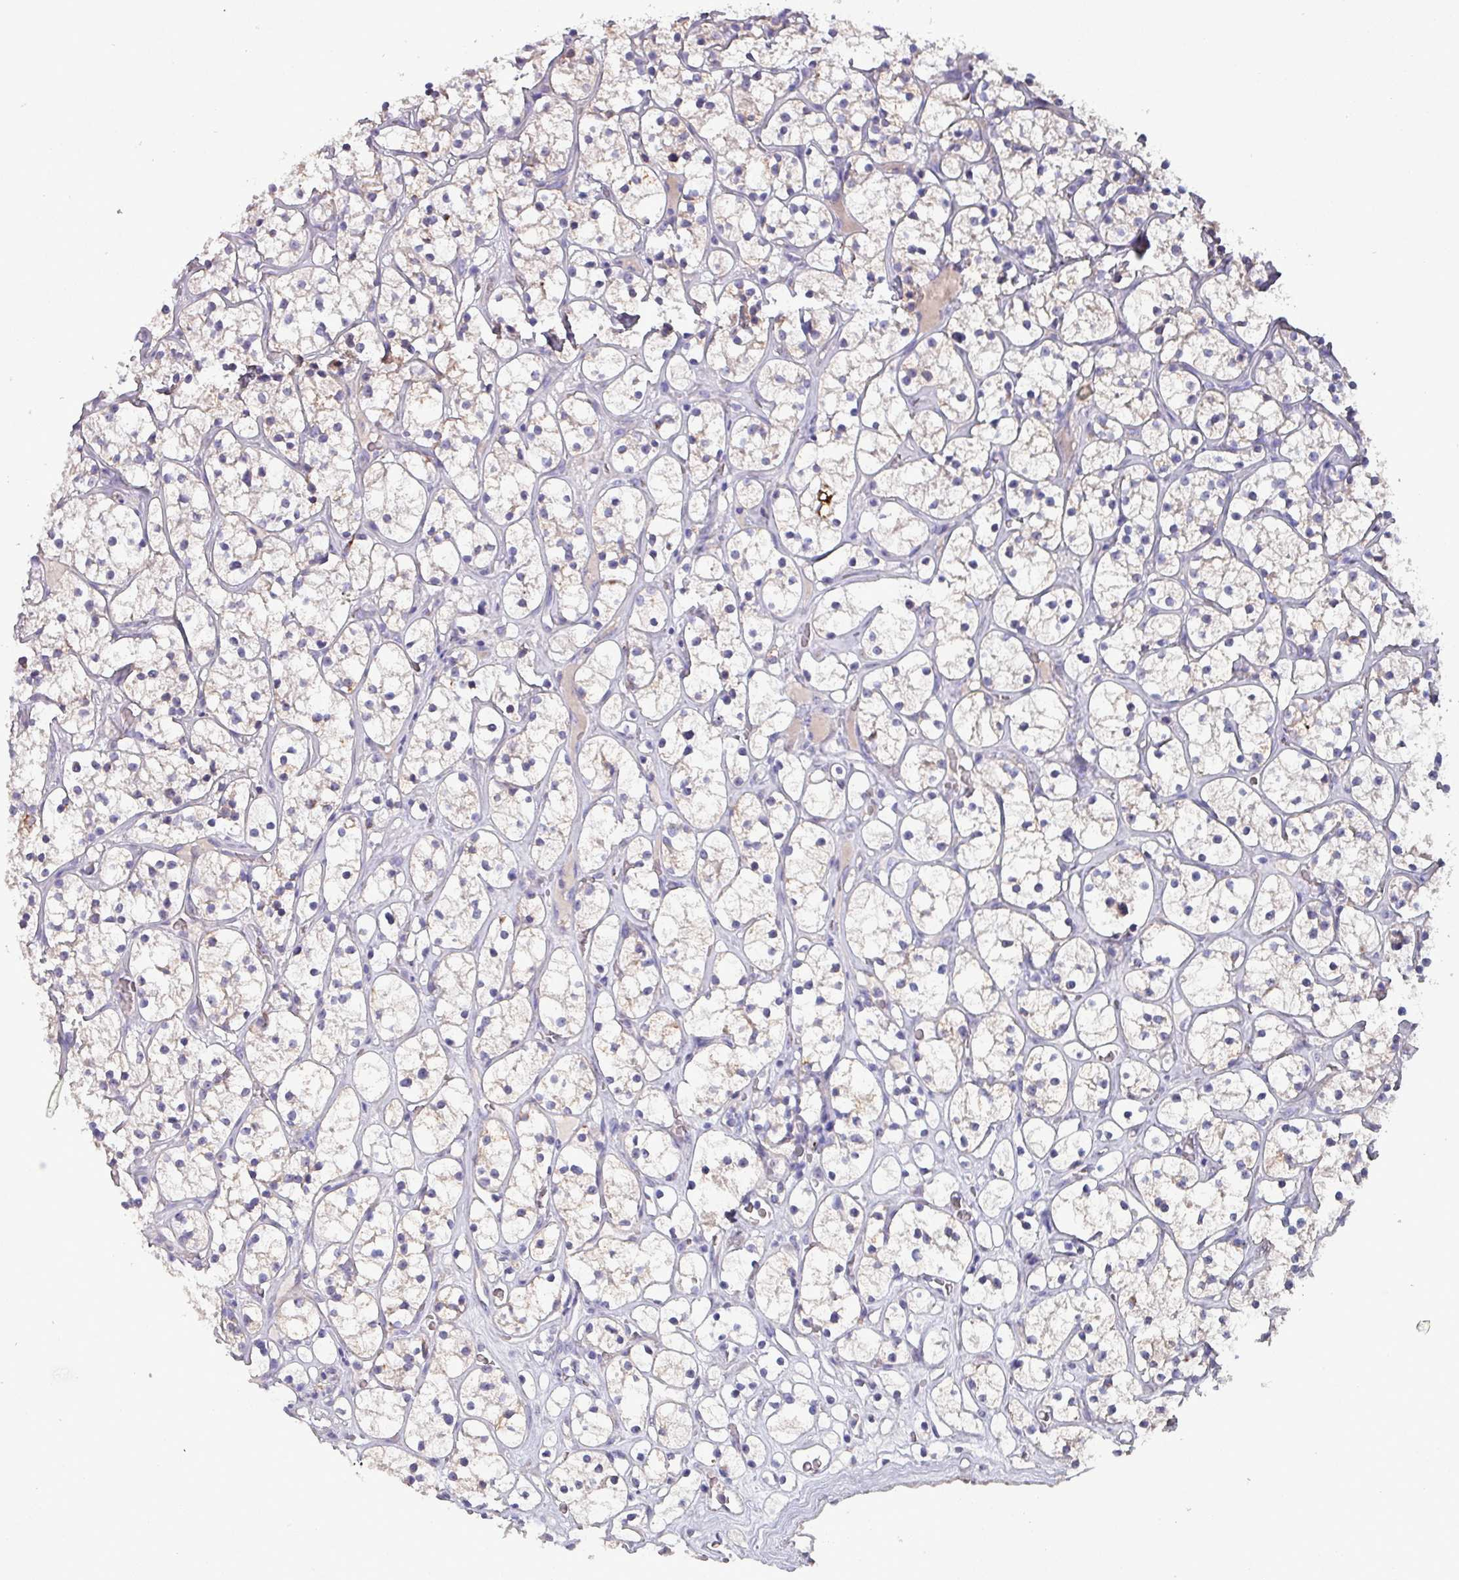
{"staining": {"intensity": "weak", "quantity": "25%-75%", "location": "cytoplasmic/membranous"}, "tissue": "renal cancer", "cell_type": "Tumor cells", "image_type": "cancer", "snomed": [{"axis": "morphology", "description": "Adenocarcinoma, NOS"}, {"axis": "topography", "description": "Kidney"}], "caption": "IHC histopathology image of human adenocarcinoma (renal) stained for a protein (brown), which reveals low levels of weak cytoplasmic/membranous positivity in about 25%-75% of tumor cells.", "gene": "HSD3B7", "patient": {"sex": "female", "age": 64}}